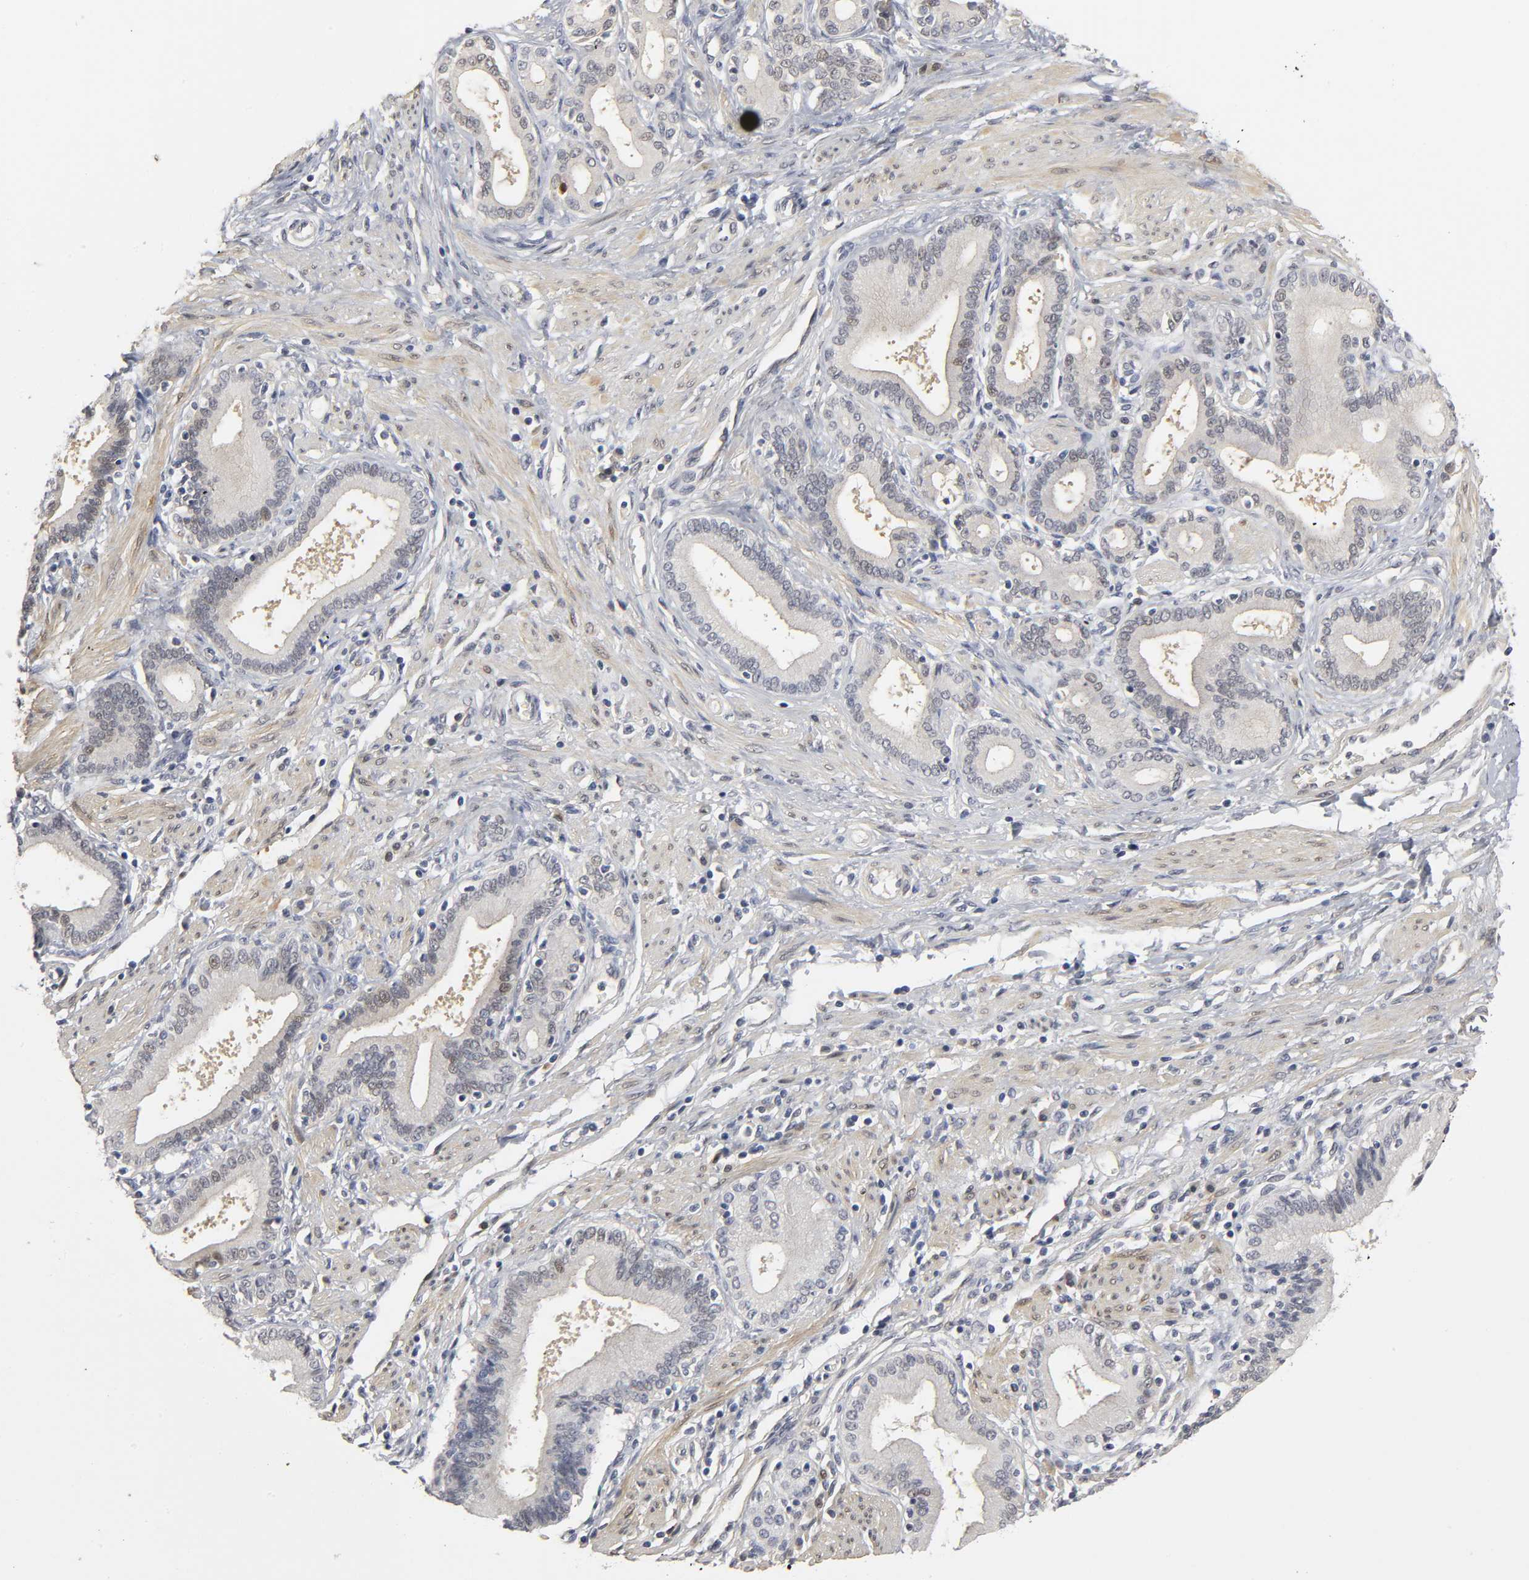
{"staining": {"intensity": "negative", "quantity": "none", "location": "none"}, "tissue": "pancreatic cancer", "cell_type": "Tumor cells", "image_type": "cancer", "snomed": [{"axis": "morphology", "description": "Adenocarcinoma, NOS"}, {"axis": "topography", "description": "Pancreas"}], "caption": "Pancreatic adenocarcinoma stained for a protein using immunohistochemistry displays no staining tumor cells.", "gene": "PDLIM3", "patient": {"sex": "female", "age": 48}}